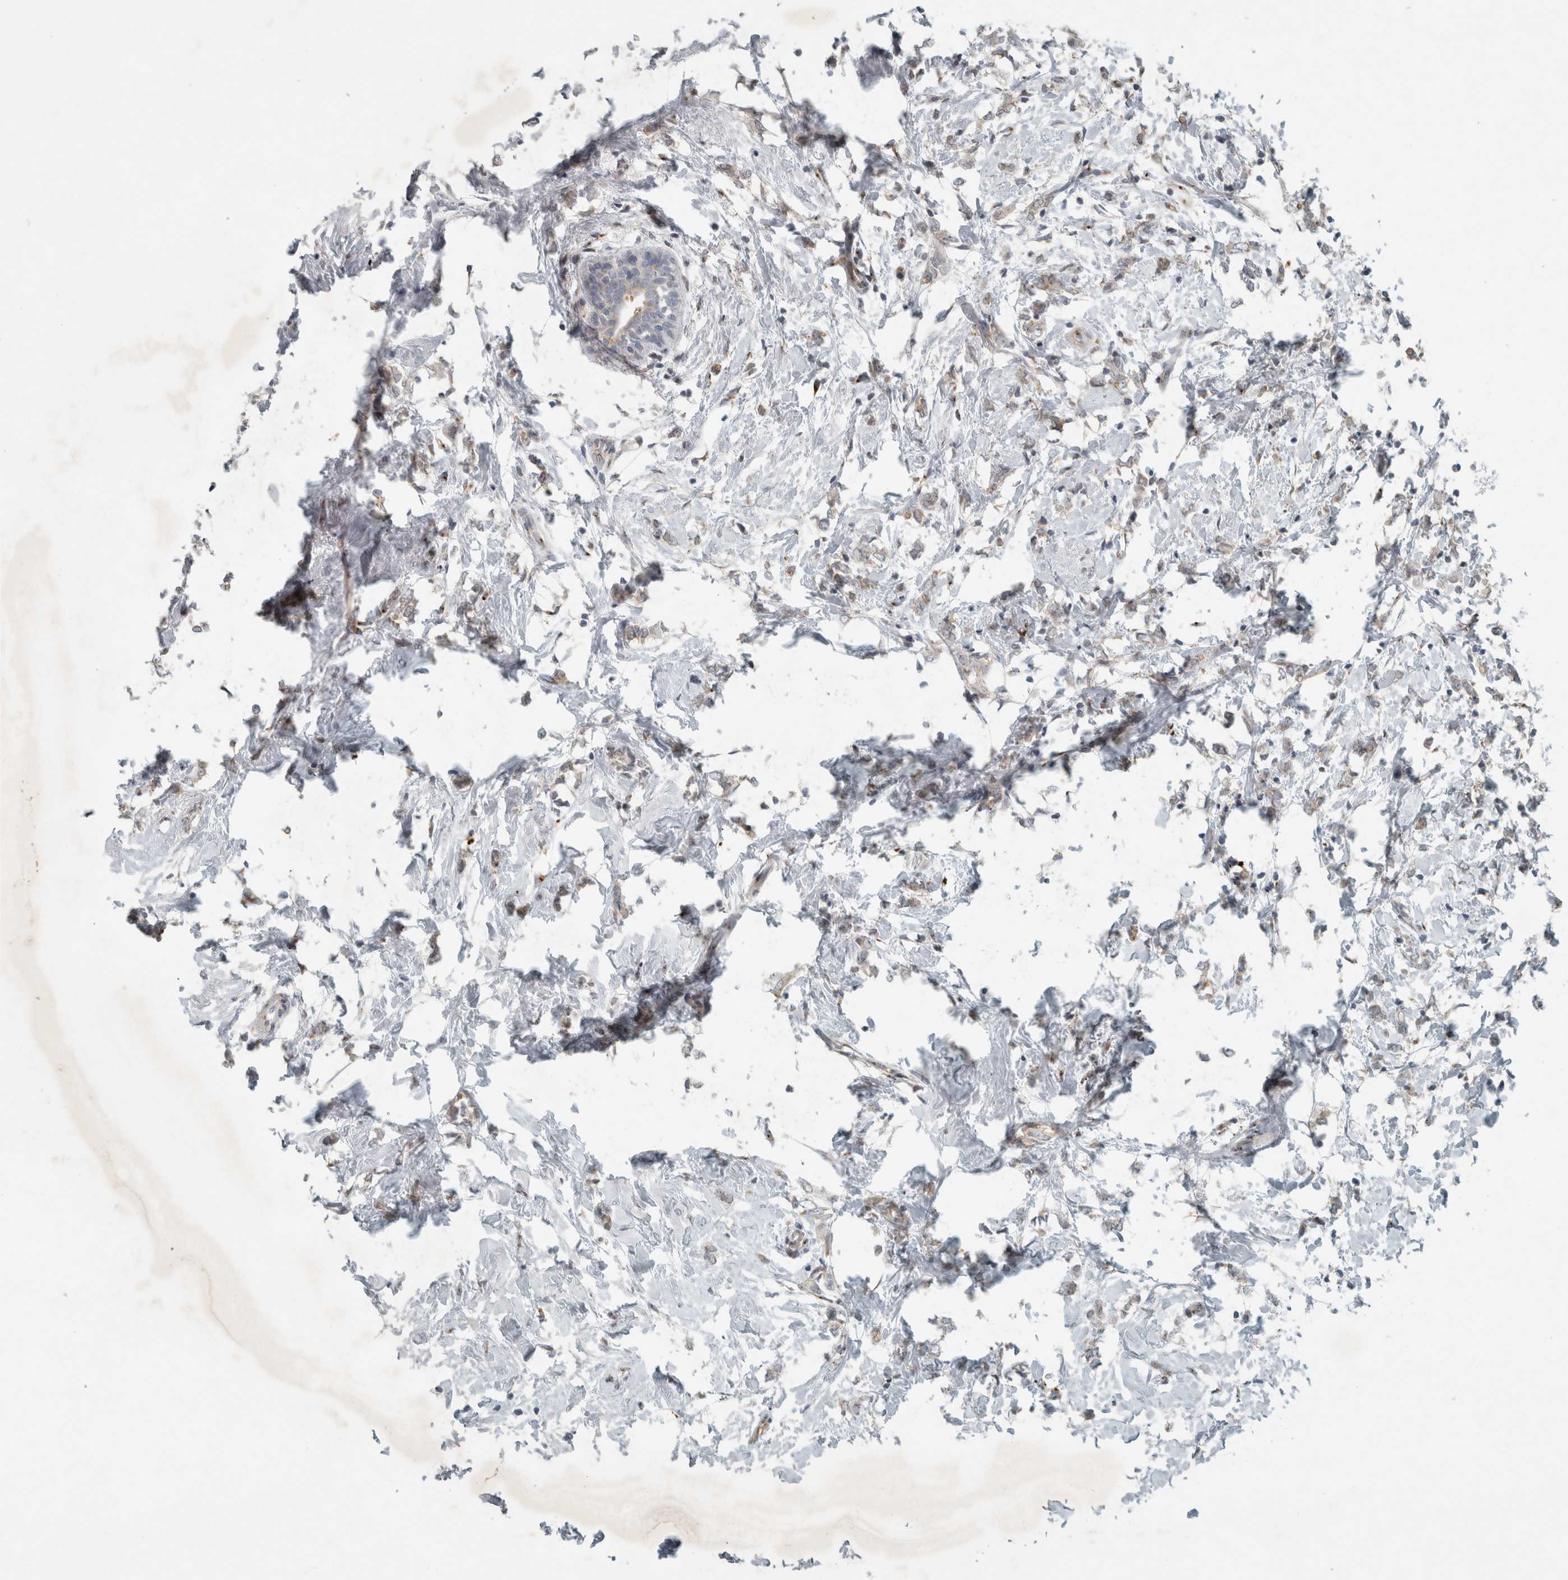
{"staining": {"intensity": "weak", "quantity": "25%-75%", "location": "cytoplasmic/membranous"}, "tissue": "breast cancer", "cell_type": "Tumor cells", "image_type": "cancer", "snomed": [{"axis": "morphology", "description": "Normal tissue, NOS"}, {"axis": "morphology", "description": "Lobular carcinoma"}, {"axis": "topography", "description": "Breast"}], "caption": "Immunohistochemical staining of breast cancer (lobular carcinoma) exhibits weak cytoplasmic/membranous protein expression in about 25%-75% of tumor cells. The staining was performed using DAB to visualize the protein expression in brown, while the nuclei were stained in blue with hematoxylin (Magnification: 20x).", "gene": "KIF1C", "patient": {"sex": "female", "age": 47}}